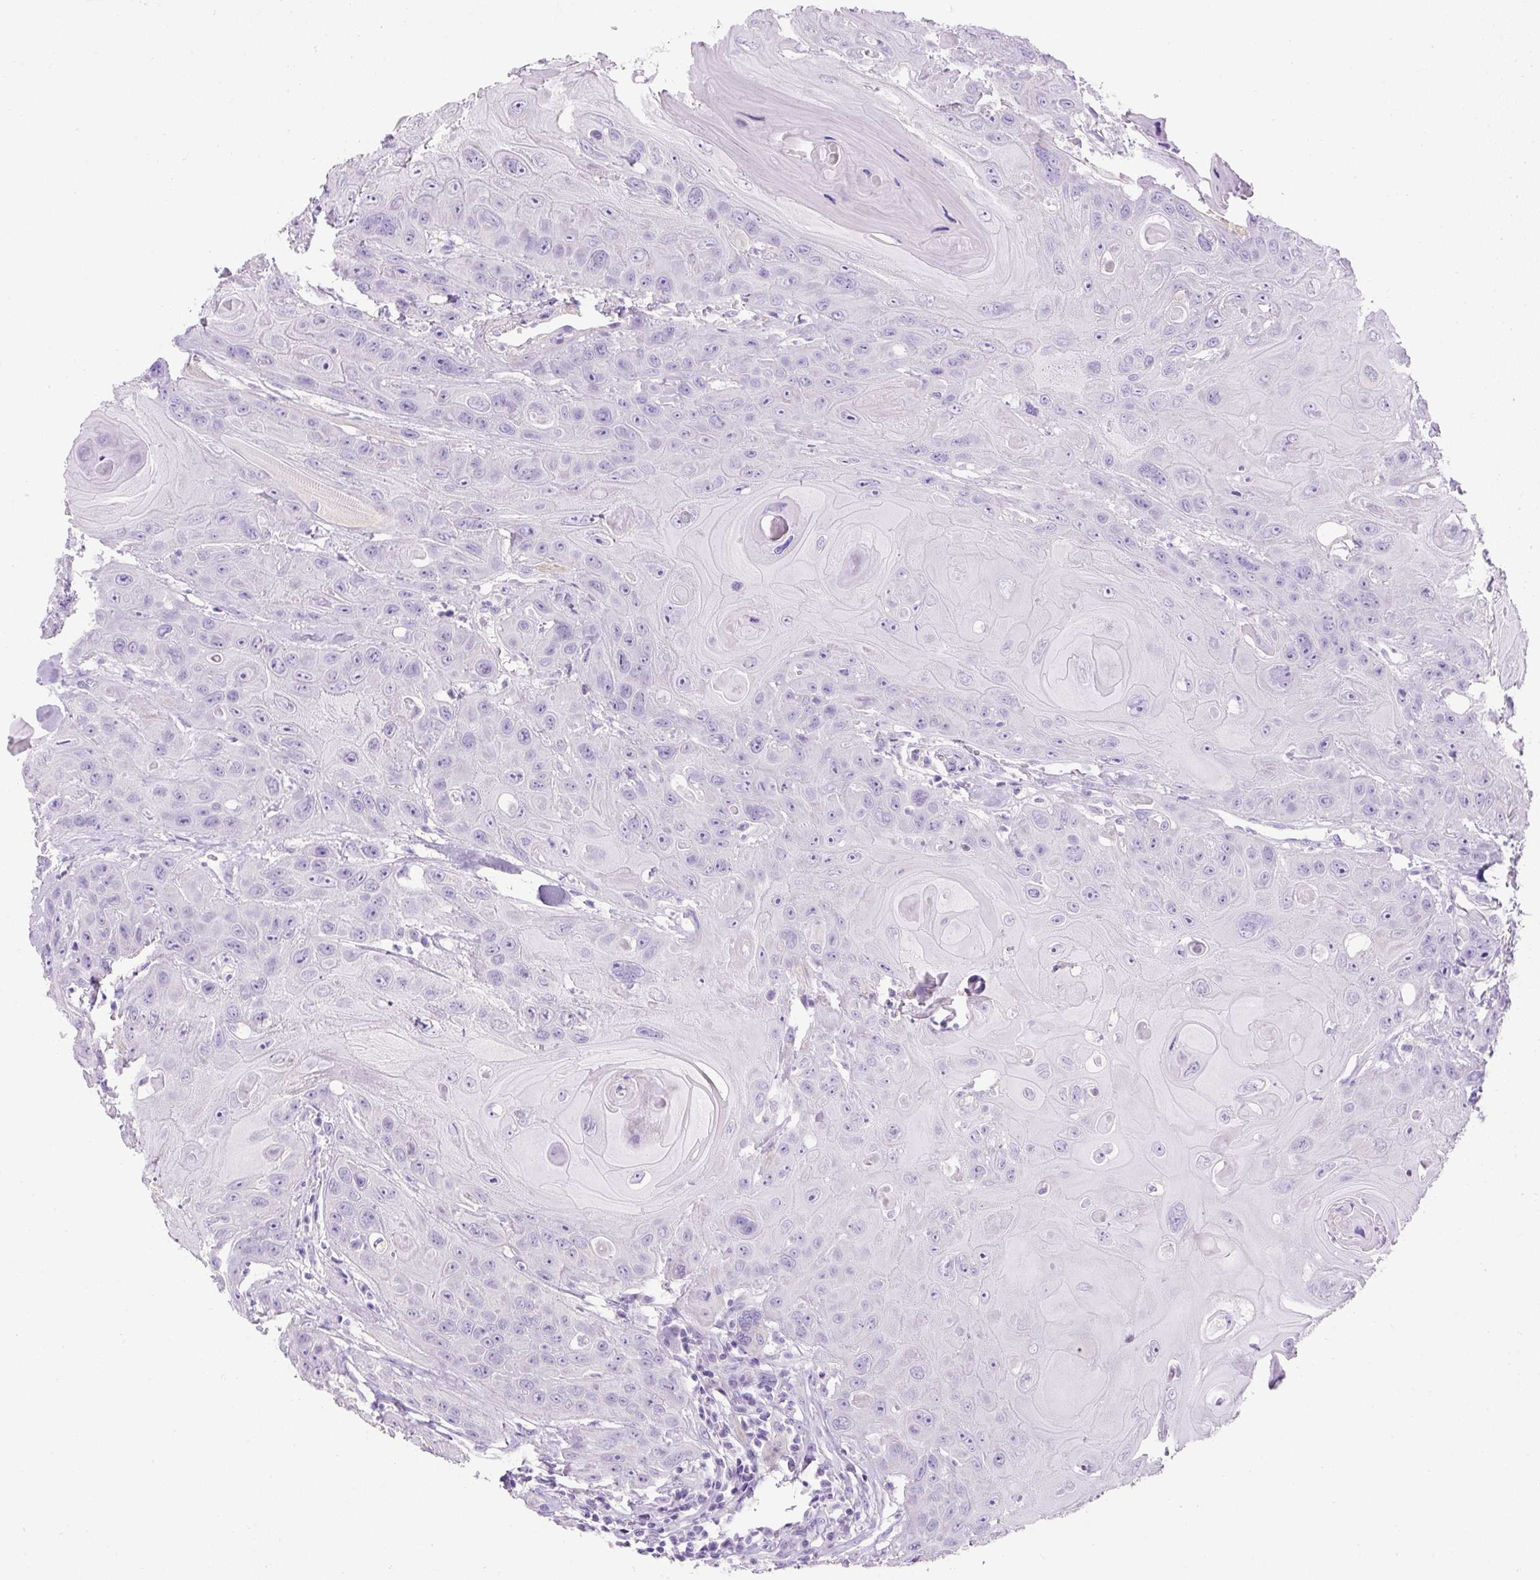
{"staining": {"intensity": "negative", "quantity": "none", "location": "none"}, "tissue": "head and neck cancer", "cell_type": "Tumor cells", "image_type": "cancer", "snomed": [{"axis": "morphology", "description": "Squamous cell carcinoma, NOS"}, {"axis": "topography", "description": "Head-Neck"}], "caption": "There is no significant expression in tumor cells of head and neck cancer.", "gene": "C2CD4C", "patient": {"sex": "female", "age": 59}}